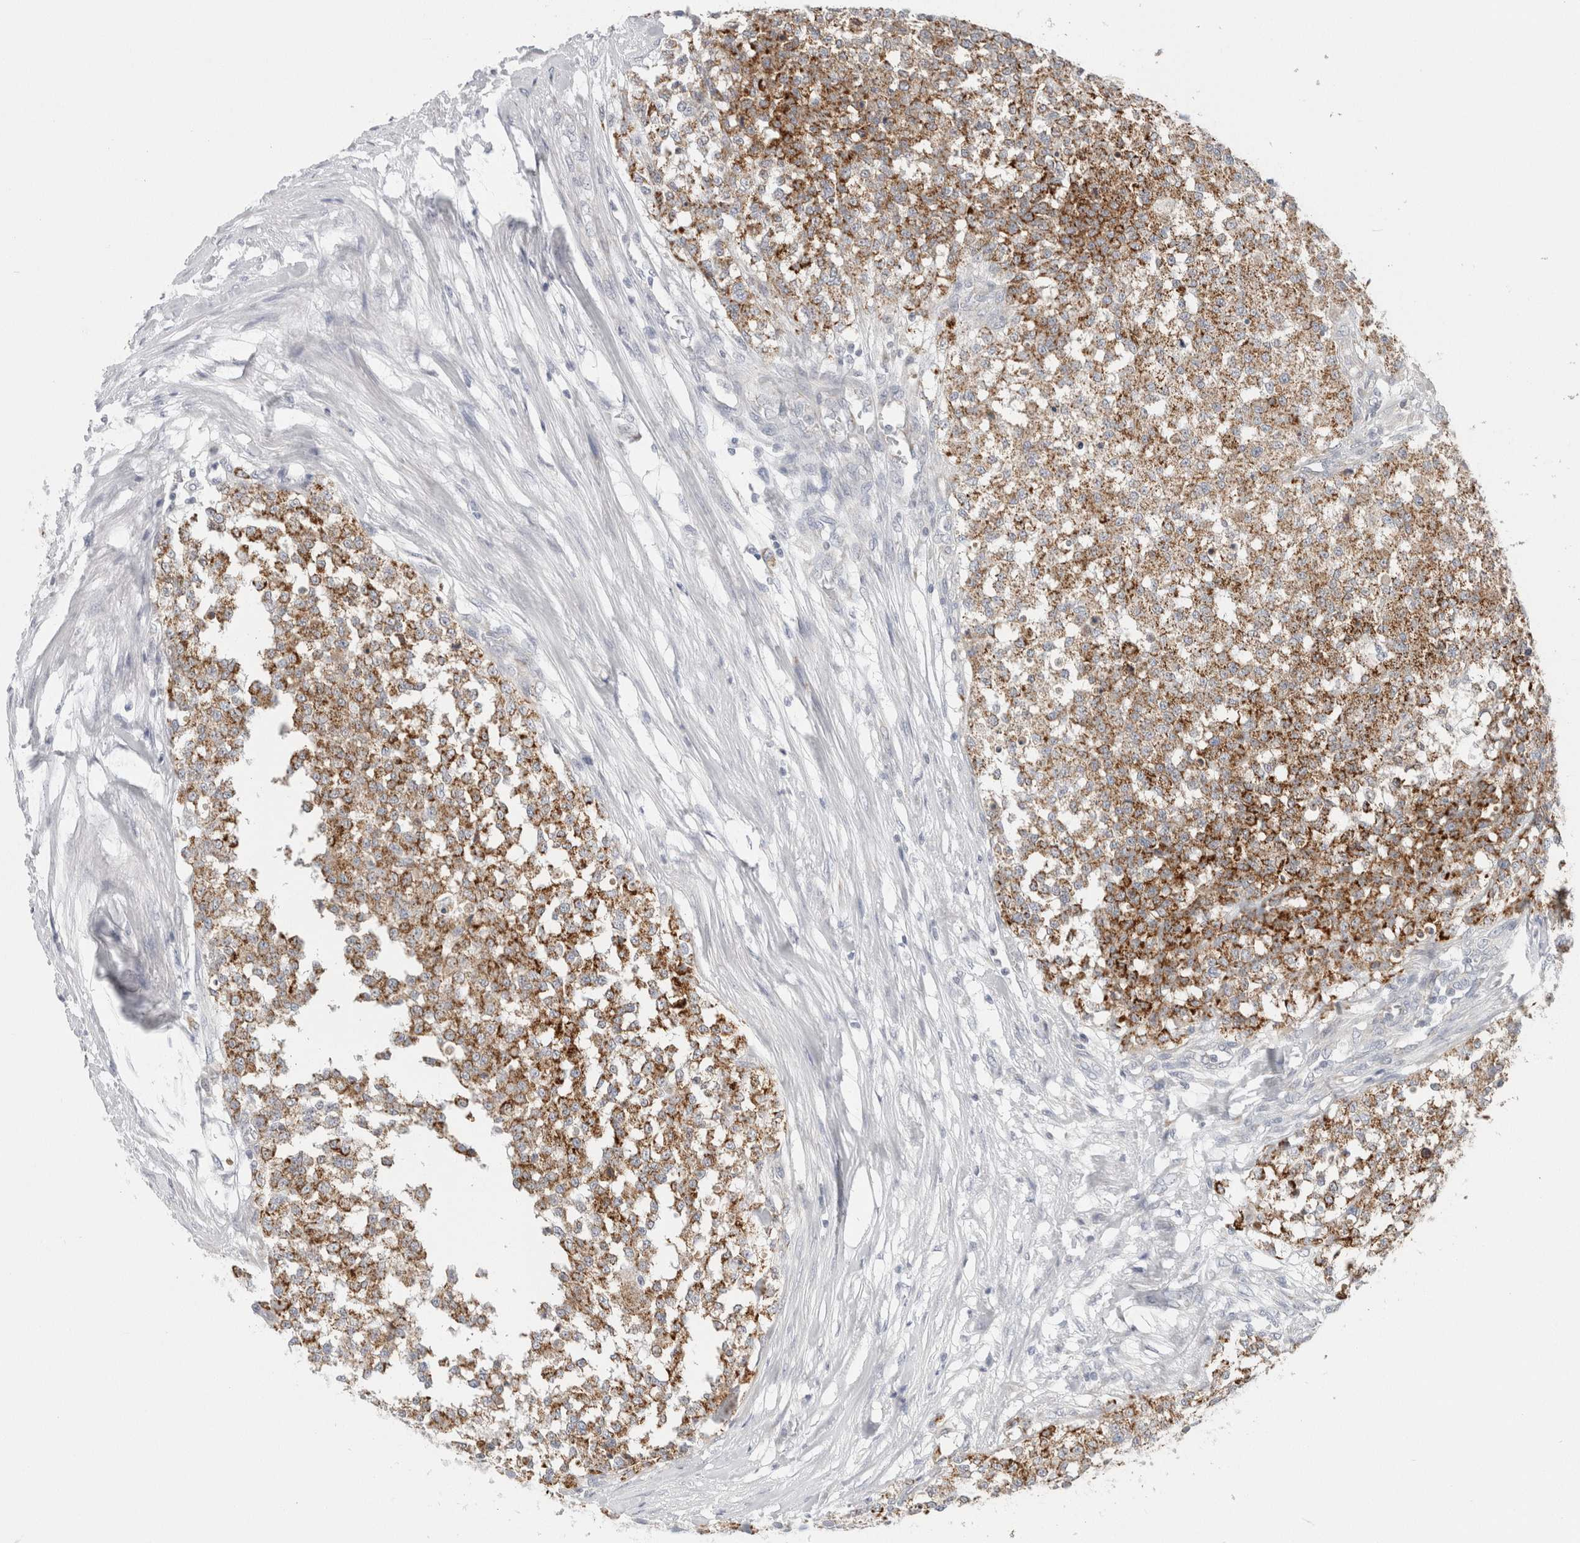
{"staining": {"intensity": "strong", "quantity": ">75%", "location": "cytoplasmic/membranous"}, "tissue": "testis cancer", "cell_type": "Tumor cells", "image_type": "cancer", "snomed": [{"axis": "morphology", "description": "Seminoma, NOS"}, {"axis": "topography", "description": "Testis"}], "caption": "IHC photomicrograph of human seminoma (testis) stained for a protein (brown), which shows high levels of strong cytoplasmic/membranous staining in approximately >75% of tumor cells.", "gene": "FAHD1", "patient": {"sex": "male", "age": 59}}